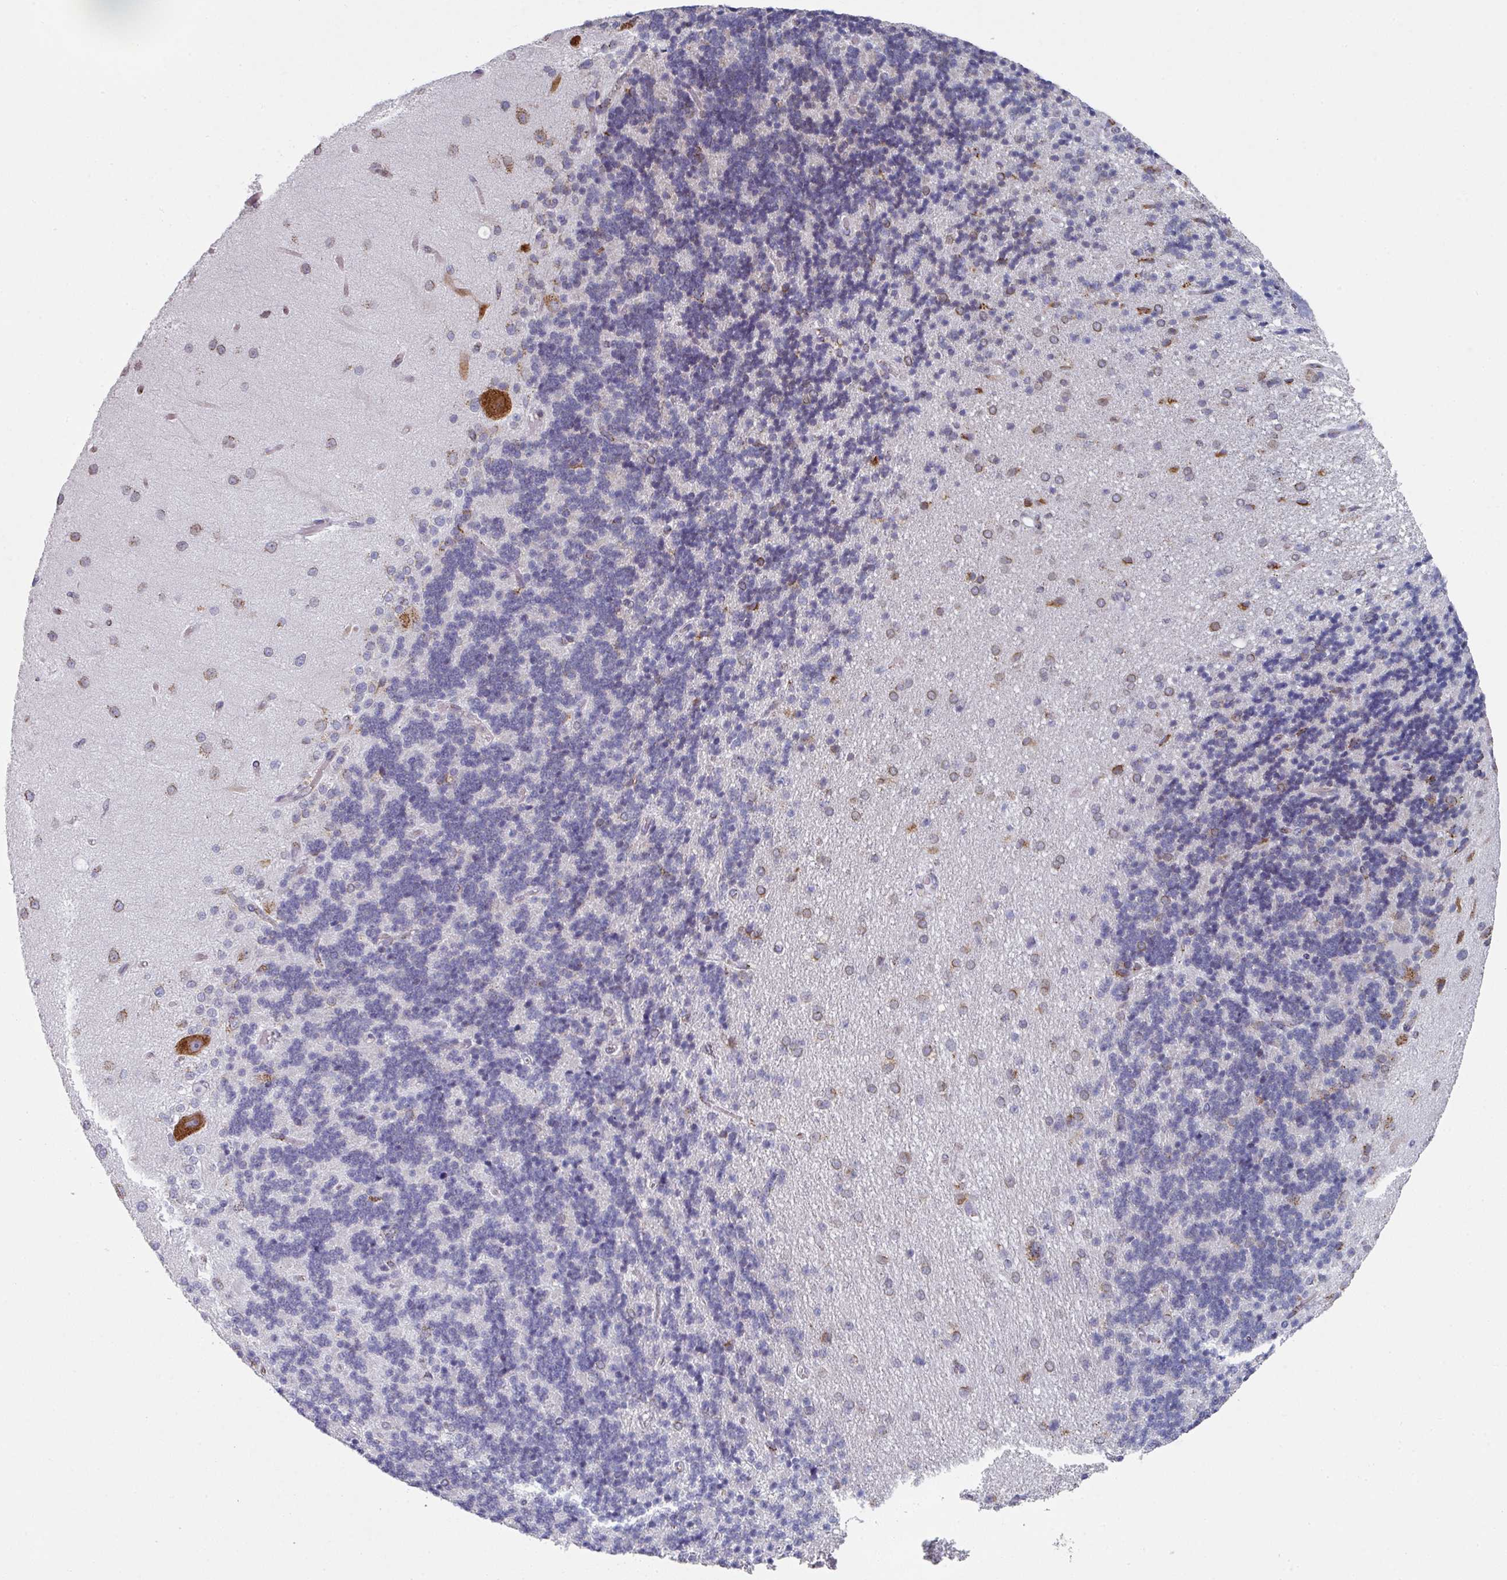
{"staining": {"intensity": "negative", "quantity": "none", "location": "none"}, "tissue": "cerebellum", "cell_type": "Cells in granular layer", "image_type": "normal", "snomed": [{"axis": "morphology", "description": "Normal tissue, NOS"}, {"axis": "topography", "description": "Cerebellum"}], "caption": "Immunohistochemistry (IHC) photomicrograph of normal human cerebellum stained for a protein (brown), which demonstrates no staining in cells in granular layer.", "gene": "CCDC85B", "patient": {"sex": "female", "age": 29}}